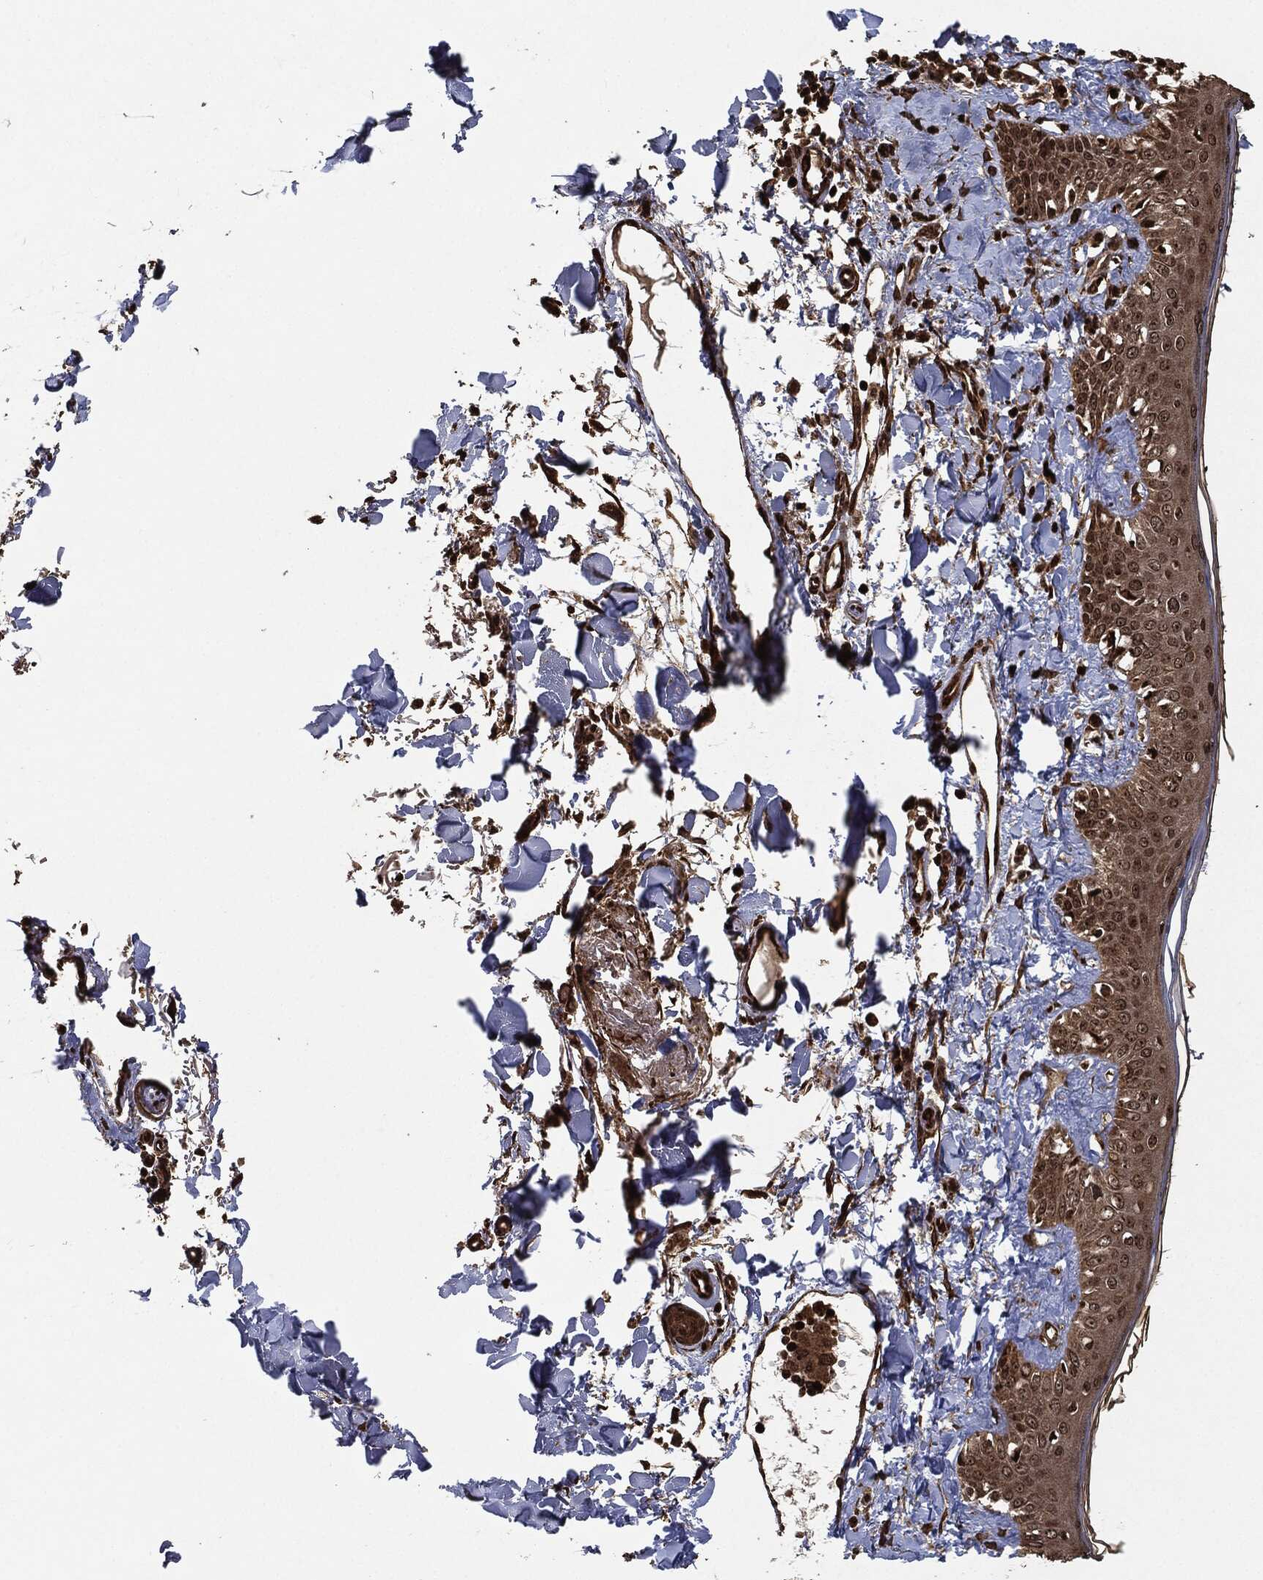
{"staining": {"intensity": "strong", "quantity": ">75%", "location": "cytoplasmic/membranous,nuclear"}, "tissue": "skin", "cell_type": "Fibroblasts", "image_type": "normal", "snomed": [{"axis": "morphology", "description": "Normal tissue, NOS"}, {"axis": "topography", "description": "Skin"}], "caption": "Immunohistochemical staining of normal human skin exhibits high levels of strong cytoplasmic/membranous,nuclear expression in approximately >75% of fibroblasts. The protein is shown in brown color, while the nuclei are stained blue.", "gene": "PDK1", "patient": {"sex": "male", "age": 76}}